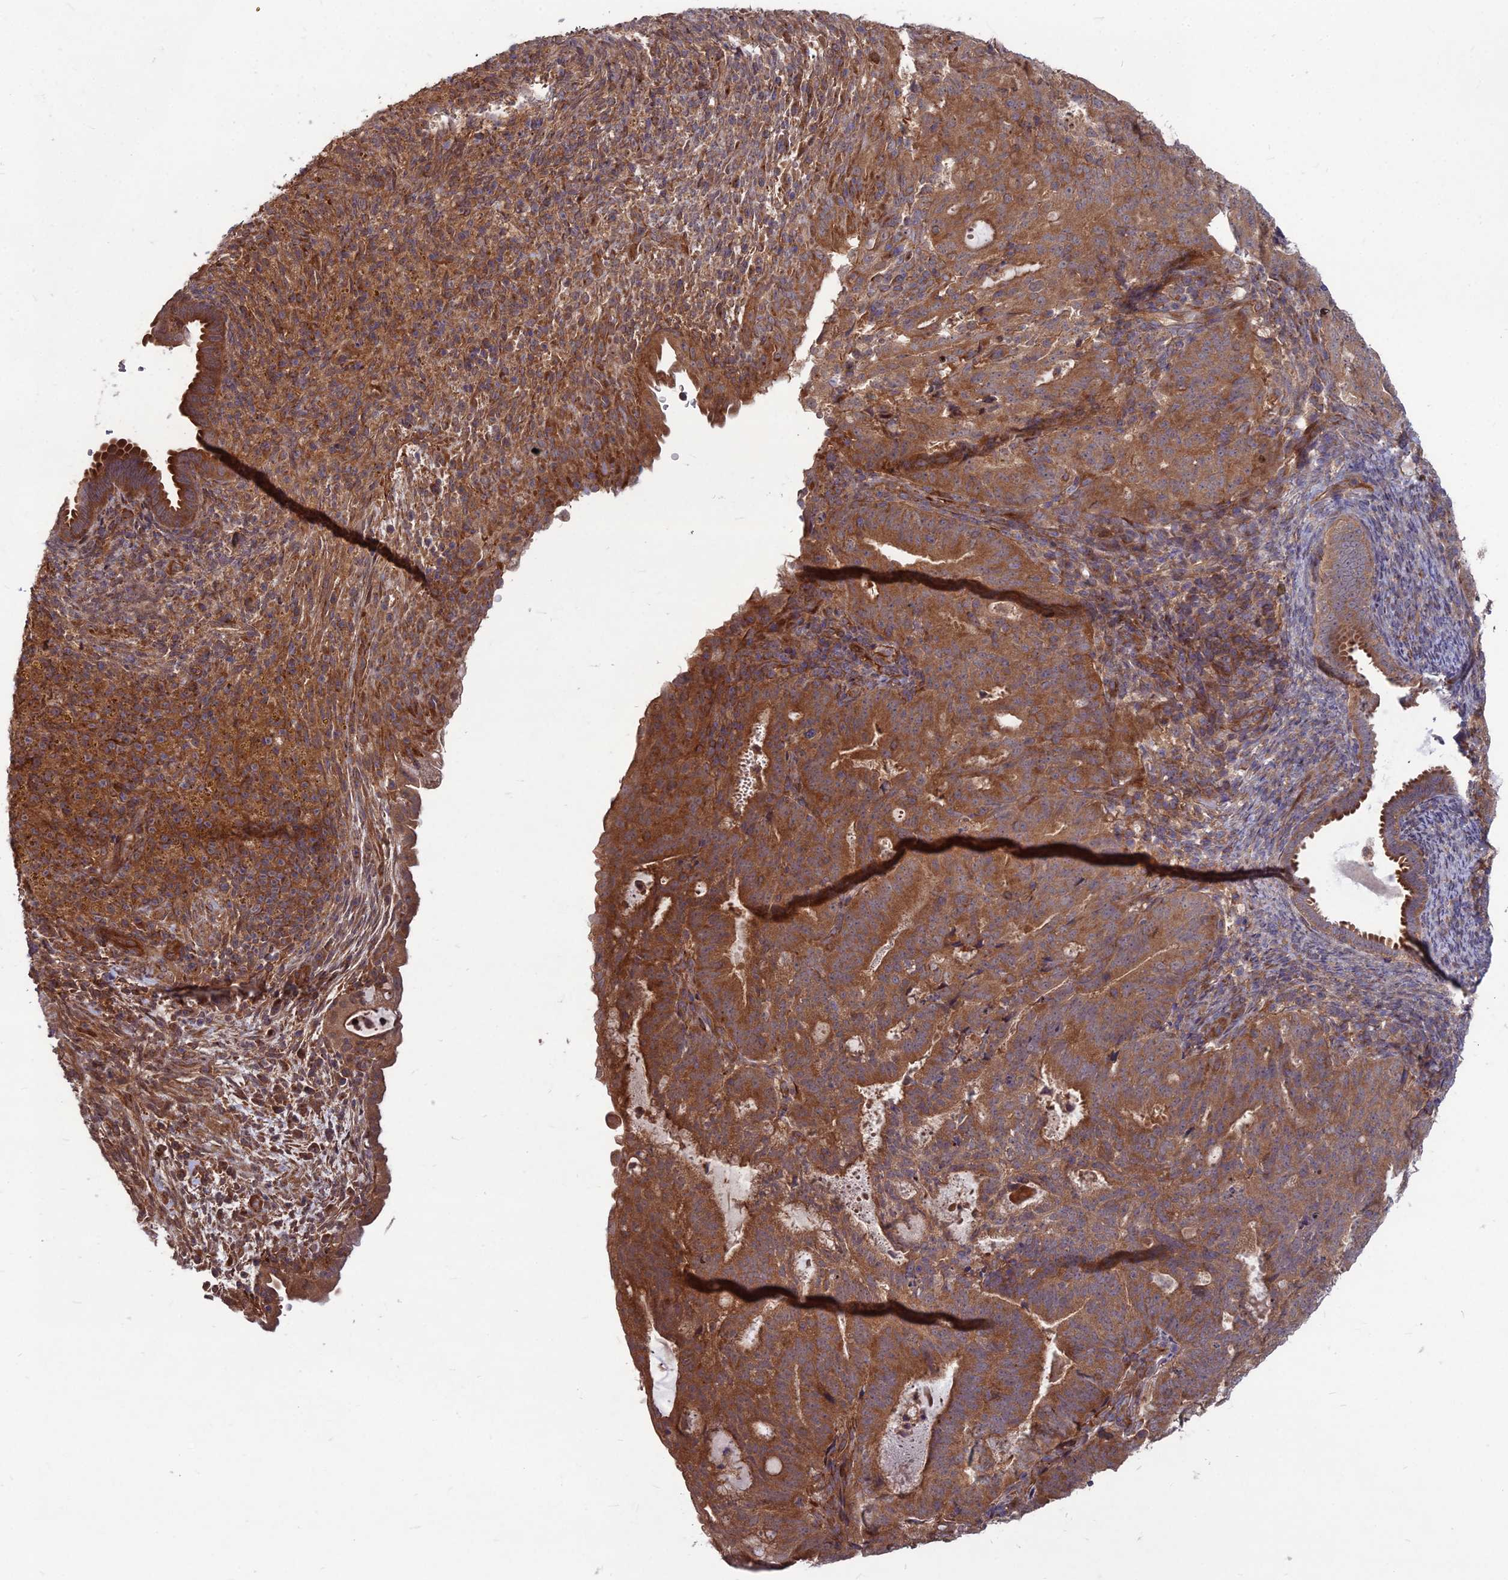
{"staining": {"intensity": "strong", "quantity": ">75%", "location": "cytoplasmic/membranous"}, "tissue": "endometrial cancer", "cell_type": "Tumor cells", "image_type": "cancer", "snomed": [{"axis": "morphology", "description": "Adenocarcinoma, NOS"}, {"axis": "topography", "description": "Endometrium"}], "caption": "Endometrial cancer (adenocarcinoma) tissue exhibits strong cytoplasmic/membranous positivity in approximately >75% of tumor cells, visualized by immunohistochemistry.", "gene": "MFSD8", "patient": {"sex": "female", "age": 70}}